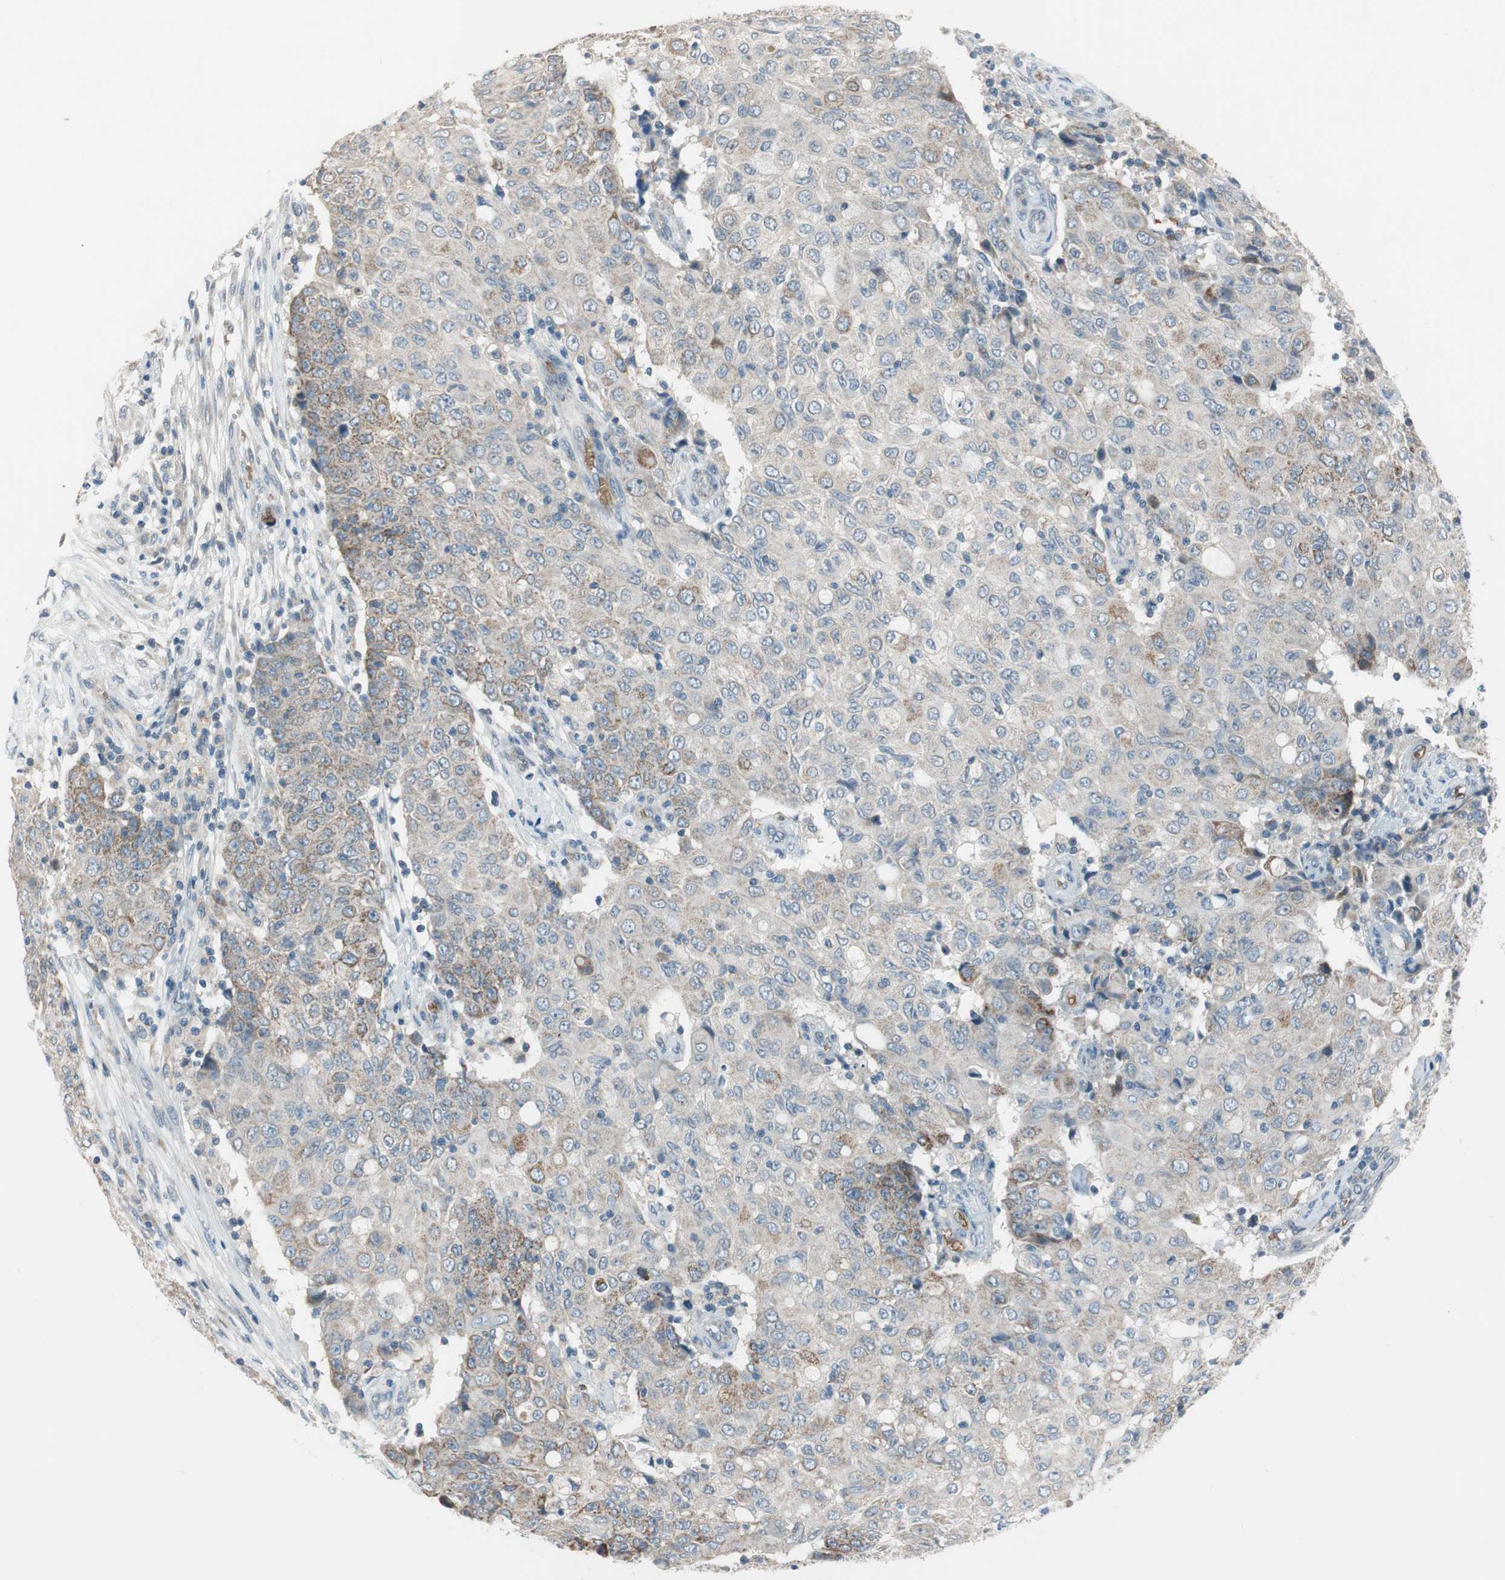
{"staining": {"intensity": "weak", "quantity": "25%-75%", "location": "cytoplasmic/membranous"}, "tissue": "ovarian cancer", "cell_type": "Tumor cells", "image_type": "cancer", "snomed": [{"axis": "morphology", "description": "Carcinoma, endometroid"}, {"axis": "topography", "description": "Ovary"}], "caption": "This photomicrograph displays IHC staining of human ovarian cancer, with low weak cytoplasmic/membranous staining in approximately 25%-75% of tumor cells.", "gene": "GYPC", "patient": {"sex": "female", "age": 42}}